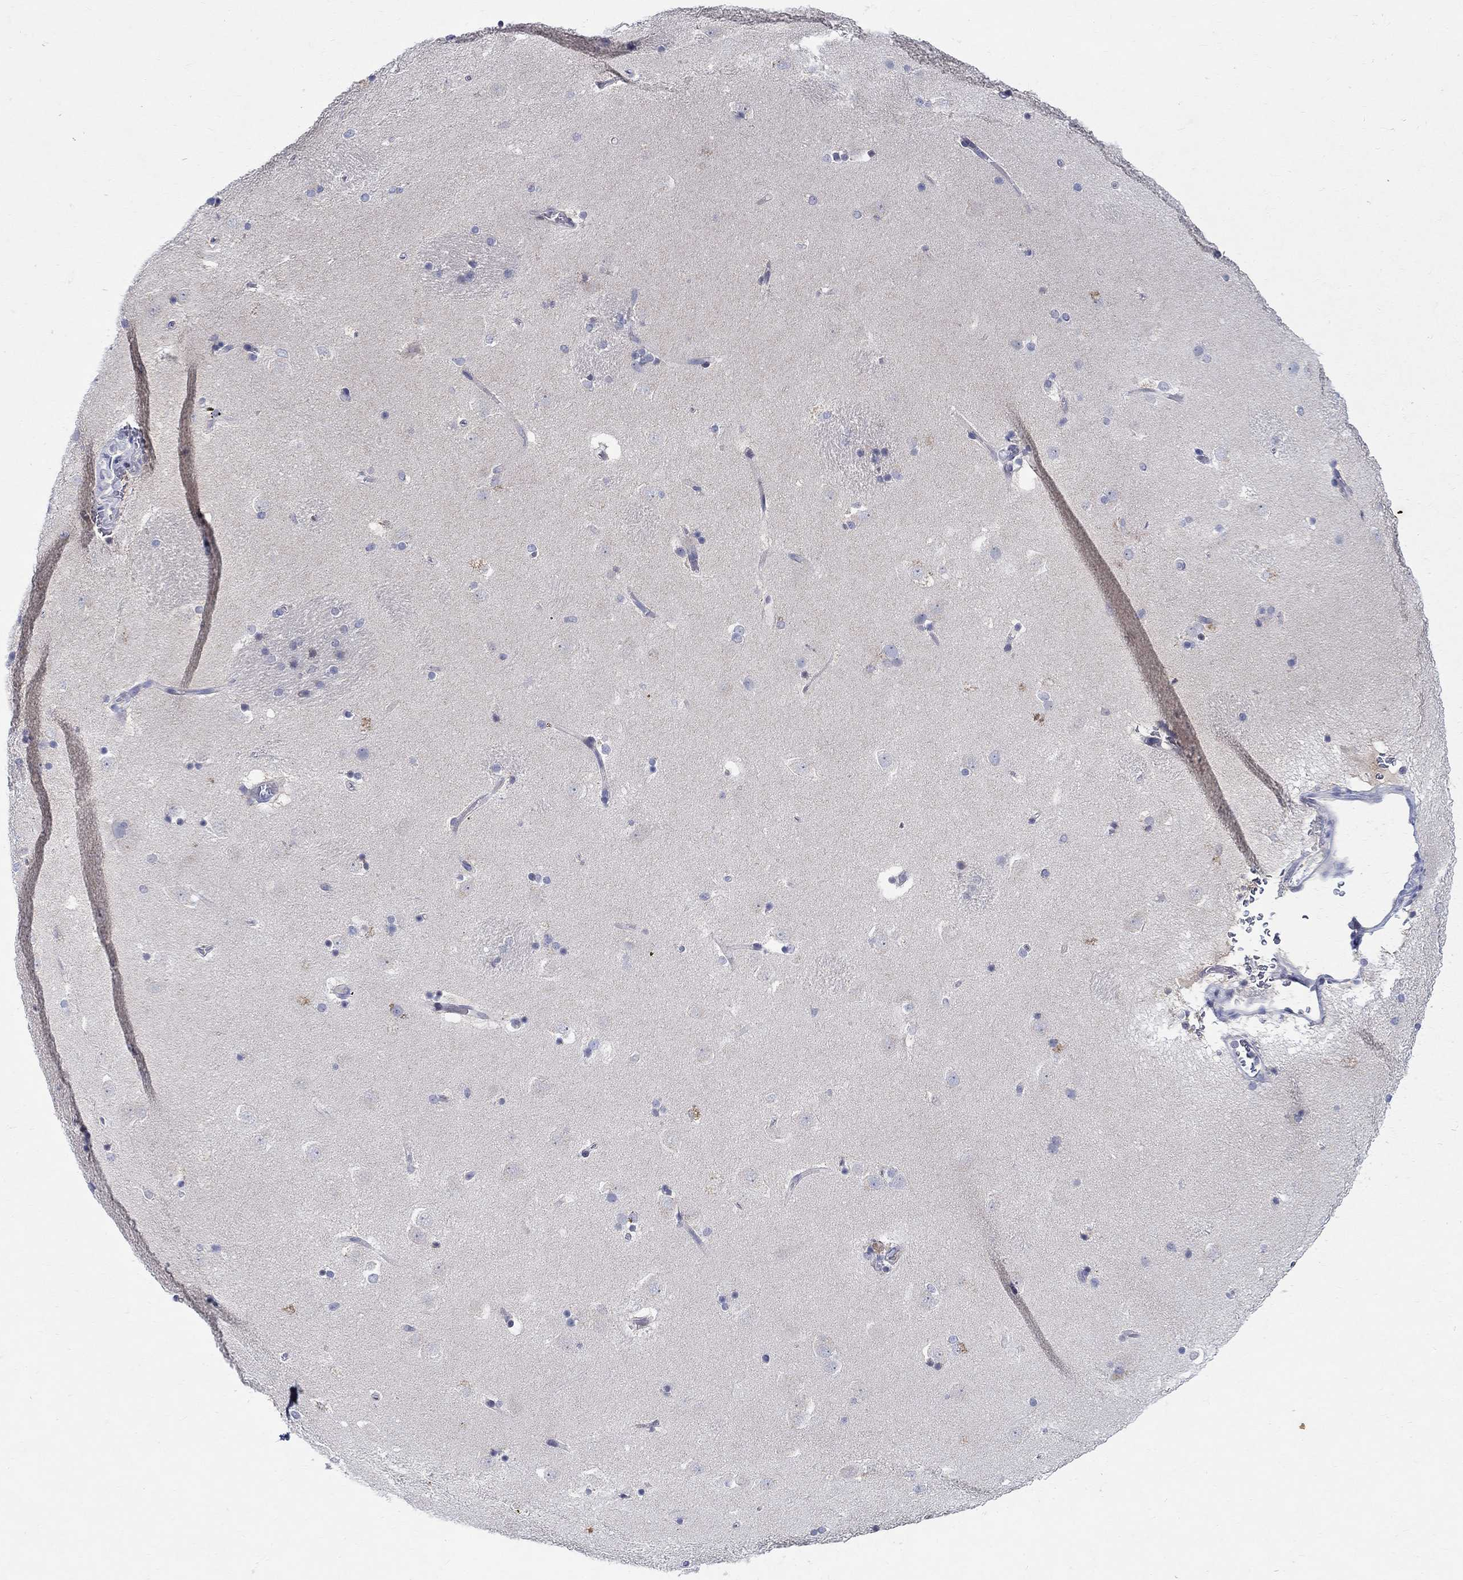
{"staining": {"intensity": "negative", "quantity": "none", "location": "none"}, "tissue": "caudate", "cell_type": "Glial cells", "image_type": "normal", "snomed": [{"axis": "morphology", "description": "Normal tissue, NOS"}, {"axis": "topography", "description": "Lateral ventricle wall"}], "caption": "This is an immunohistochemistry micrograph of unremarkable human caudate. There is no expression in glial cells.", "gene": "CRYGA", "patient": {"sex": "male", "age": 51}}